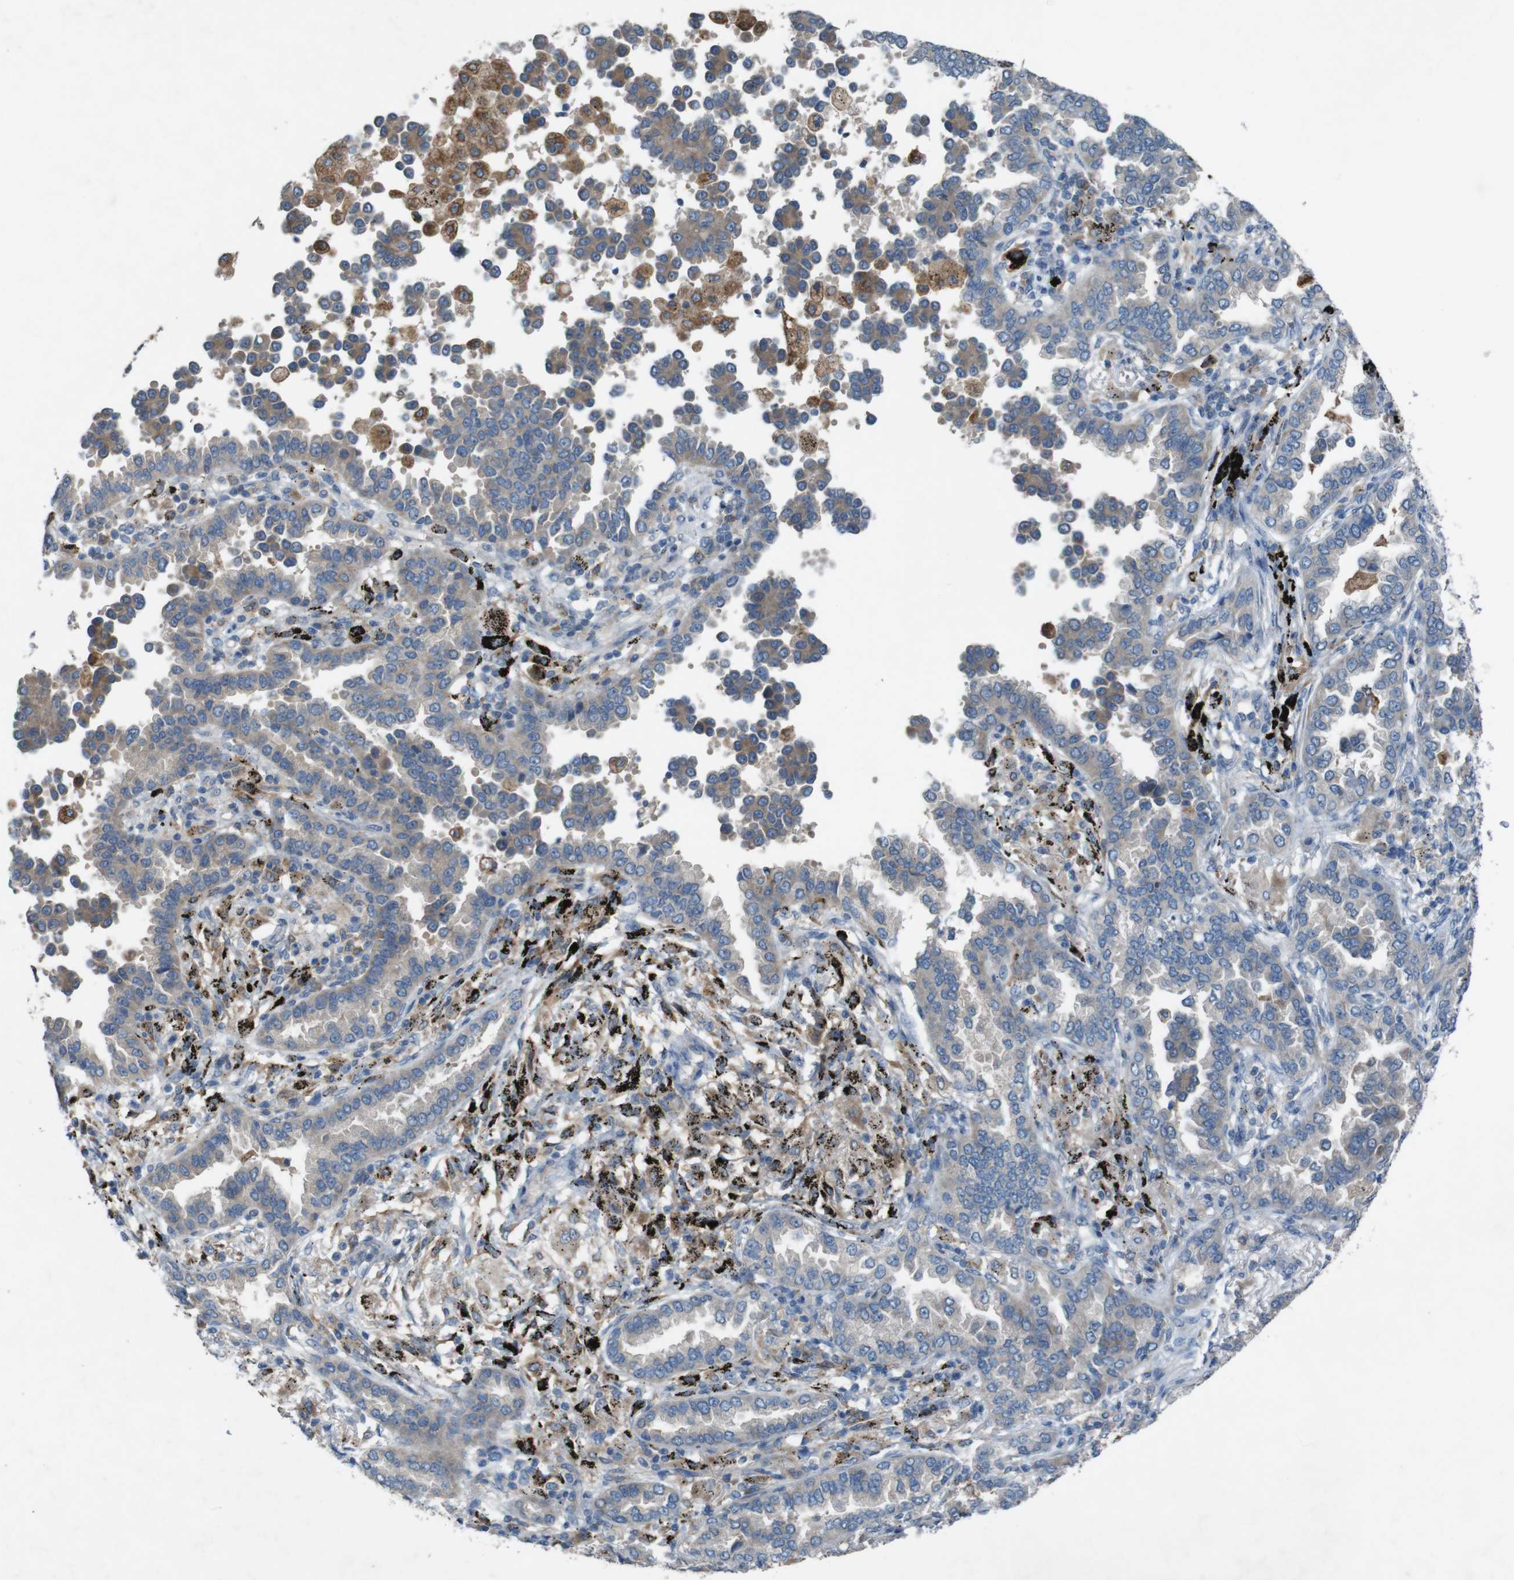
{"staining": {"intensity": "moderate", "quantity": "25%-75%", "location": "cytoplasmic/membranous"}, "tissue": "lung cancer", "cell_type": "Tumor cells", "image_type": "cancer", "snomed": [{"axis": "morphology", "description": "Normal tissue, NOS"}, {"axis": "morphology", "description": "Adenocarcinoma, NOS"}, {"axis": "topography", "description": "Lung"}], "caption": "Brown immunohistochemical staining in human lung adenocarcinoma exhibits moderate cytoplasmic/membranous expression in about 25%-75% of tumor cells.", "gene": "MOGAT3", "patient": {"sex": "male", "age": 59}}